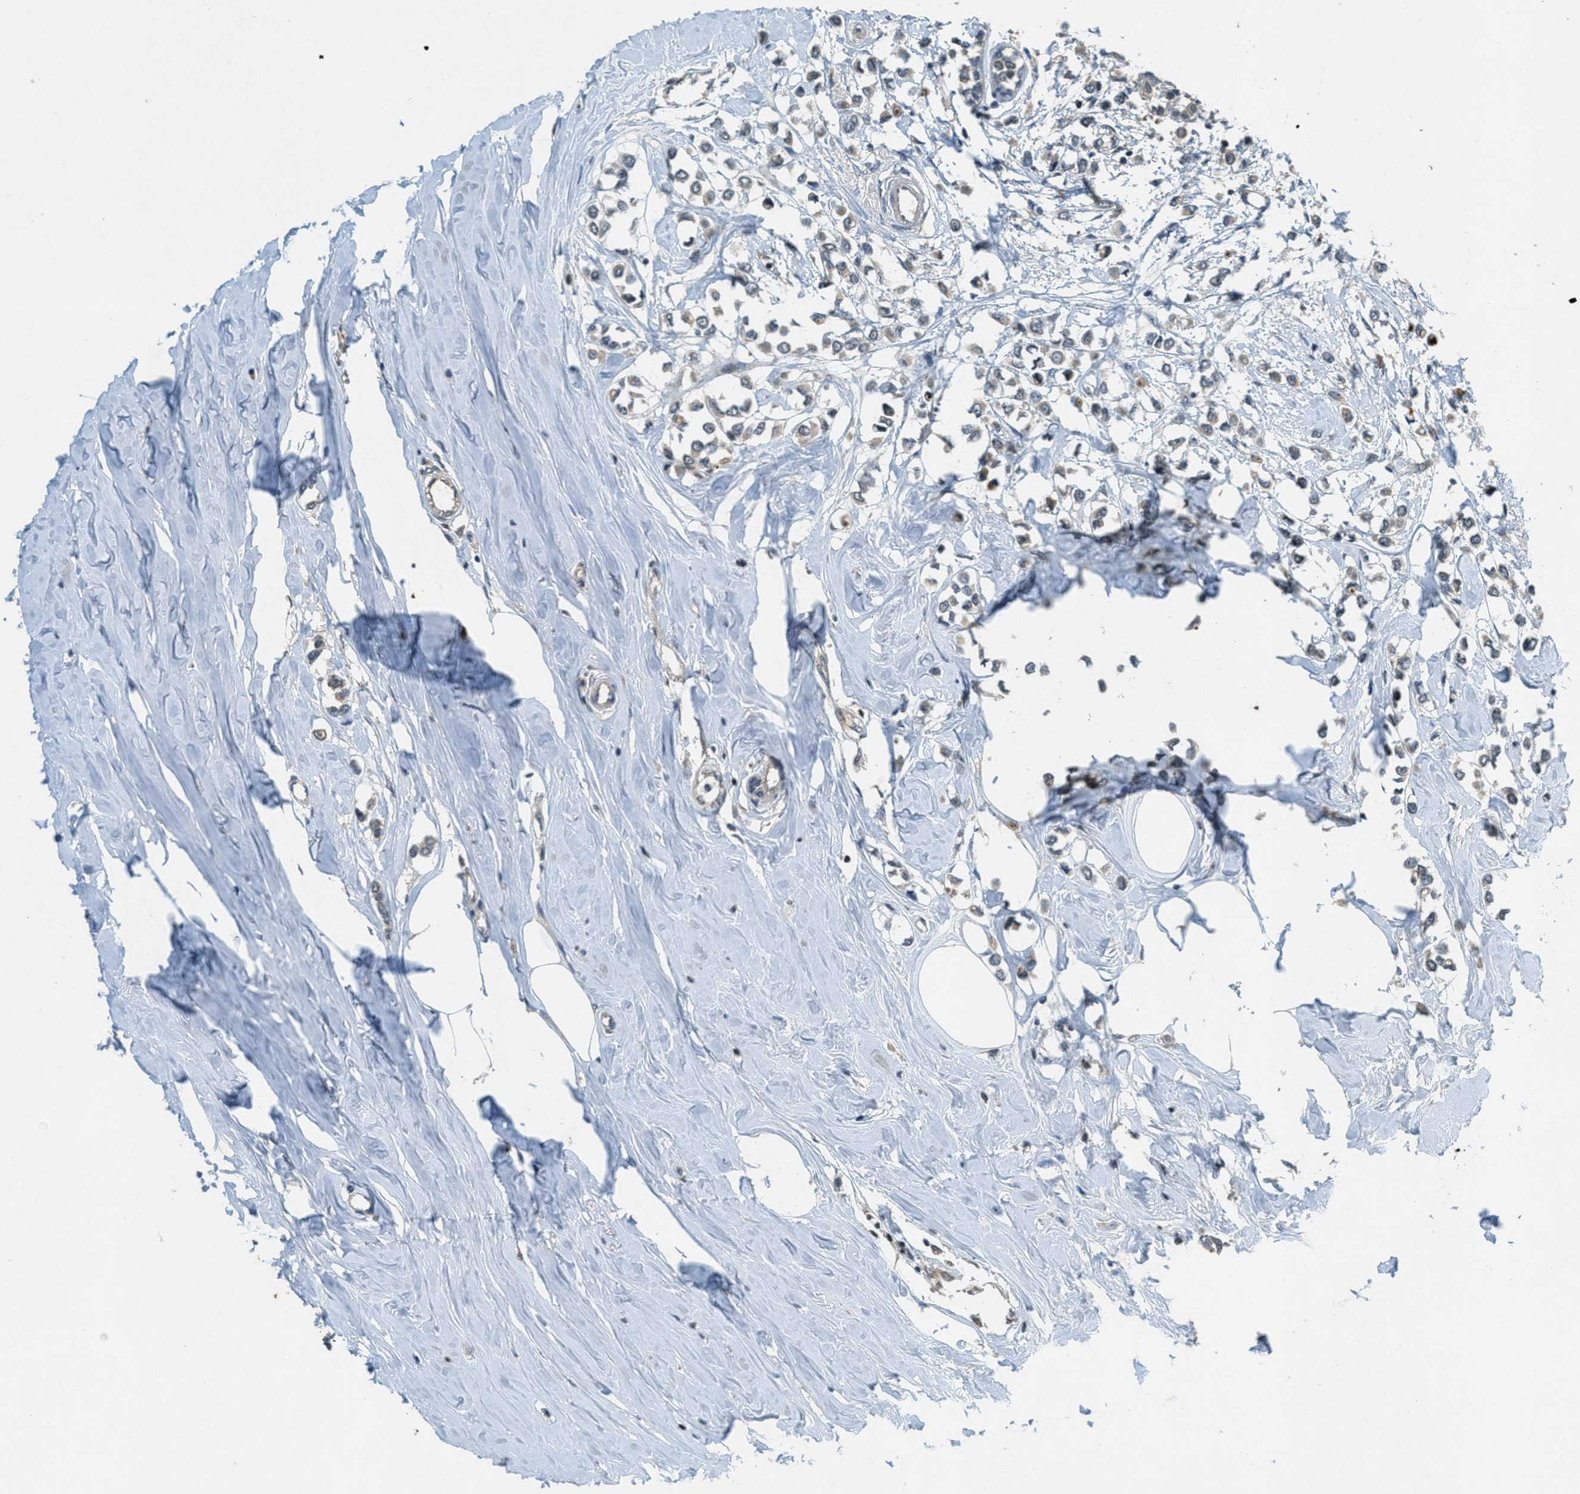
{"staining": {"intensity": "weak", "quantity": ">75%", "location": "cytoplasmic/membranous"}, "tissue": "breast cancer", "cell_type": "Tumor cells", "image_type": "cancer", "snomed": [{"axis": "morphology", "description": "Lobular carcinoma"}, {"axis": "topography", "description": "Breast"}], "caption": "Breast cancer stained with DAB immunohistochemistry demonstrates low levels of weak cytoplasmic/membranous positivity in approximately >75% of tumor cells.", "gene": "DUSP6", "patient": {"sex": "female", "age": 51}}